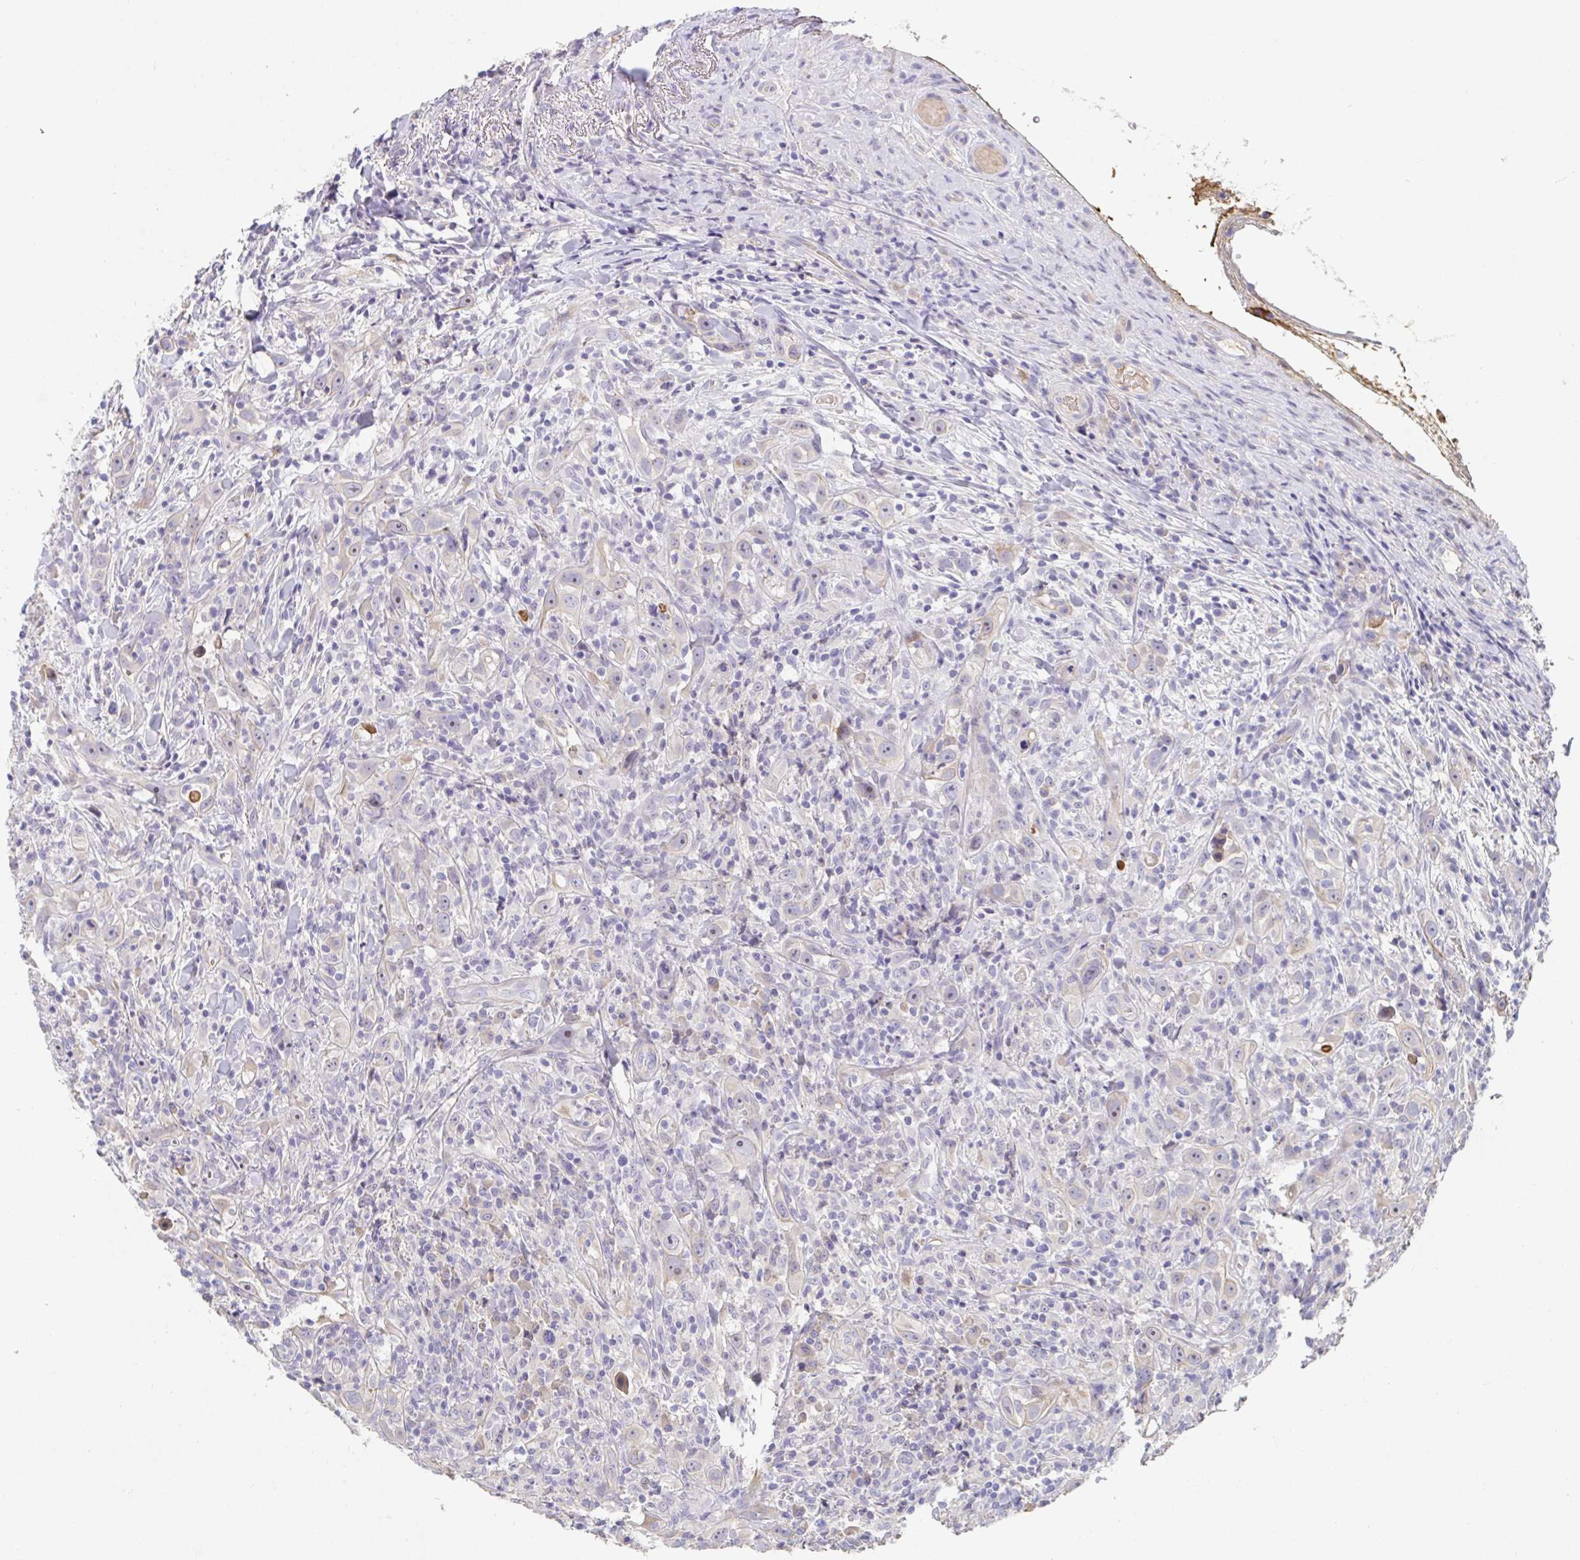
{"staining": {"intensity": "negative", "quantity": "none", "location": "none"}, "tissue": "head and neck cancer", "cell_type": "Tumor cells", "image_type": "cancer", "snomed": [{"axis": "morphology", "description": "Squamous cell carcinoma, NOS"}, {"axis": "topography", "description": "Head-Neck"}], "caption": "Protein analysis of squamous cell carcinoma (head and neck) exhibits no significant expression in tumor cells.", "gene": "ANO5", "patient": {"sex": "female", "age": 95}}